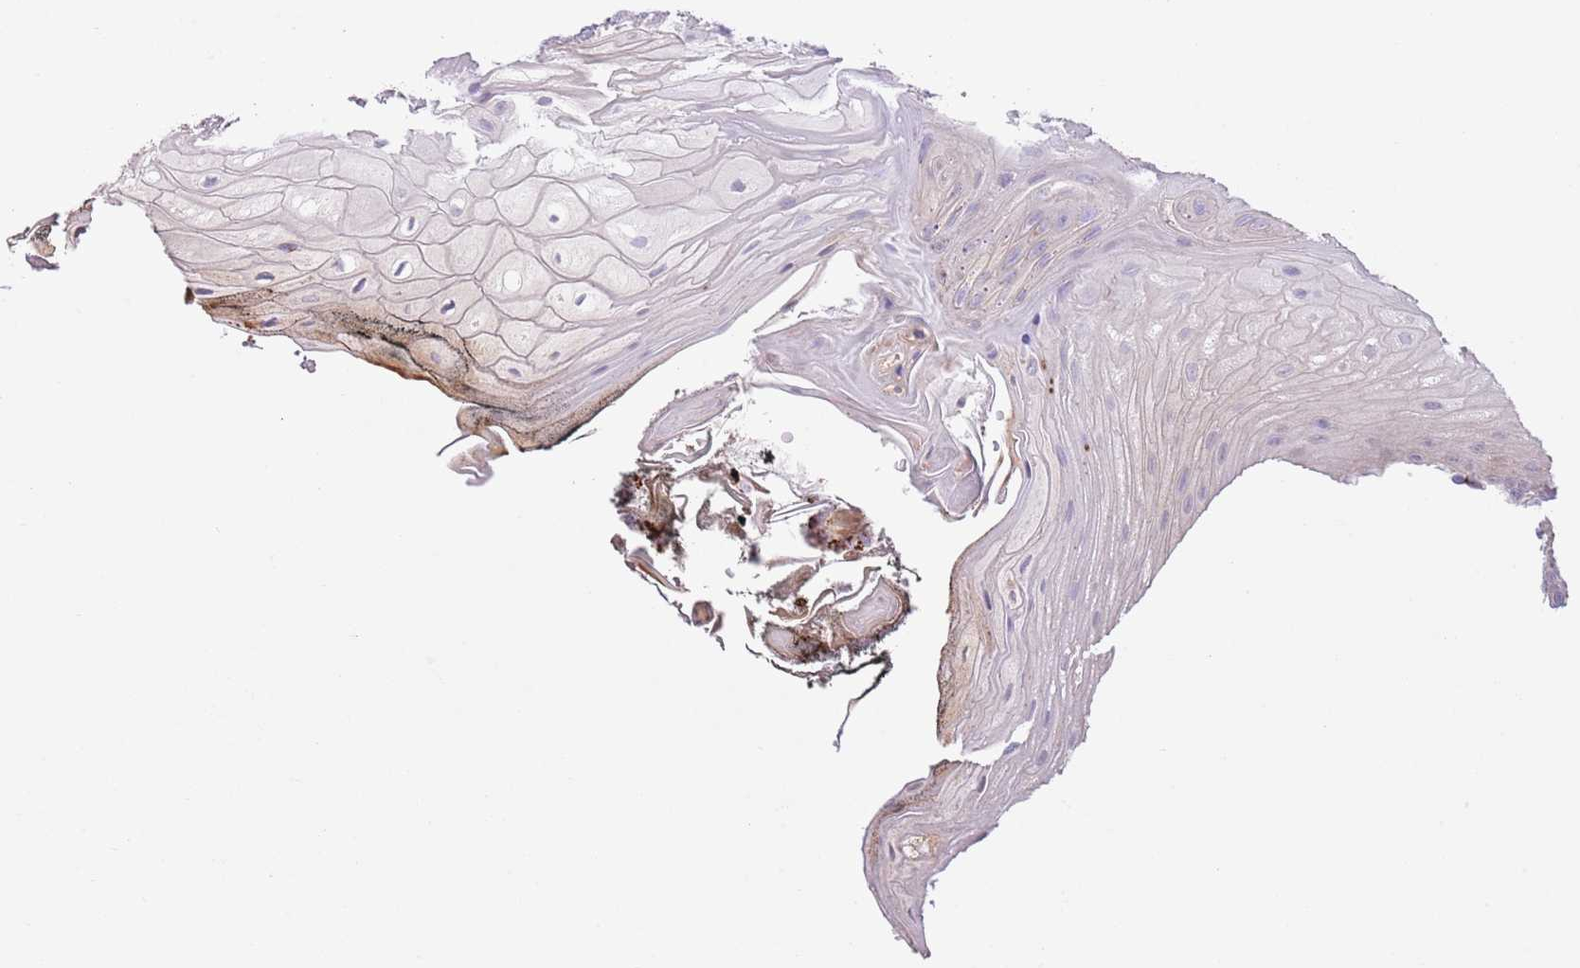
{"staining": {"intensity": "negative", "quantity": "none", "location": "none"}, "tissue": "oral mucosa", "cell_type": "Squamous epithelial cells", "image_type": "normal", "snomed": [{"axis": "morphology", "description": "Normal tissue, NOS"}, {"axis": "morphology", "description": "Squamous cell carcinoma, NOS"}, {"axis": "topography", "description": "Oral tissue"}, {"axis": "topography", "description": "Head-Neck"}], "caption": "The image shows no significant staining in squamous epithelial cells of oral mucosa. Nuclei are stained in blue.", "gene": "C20orf96", "patient": {"sex": "female", "age": 81}}